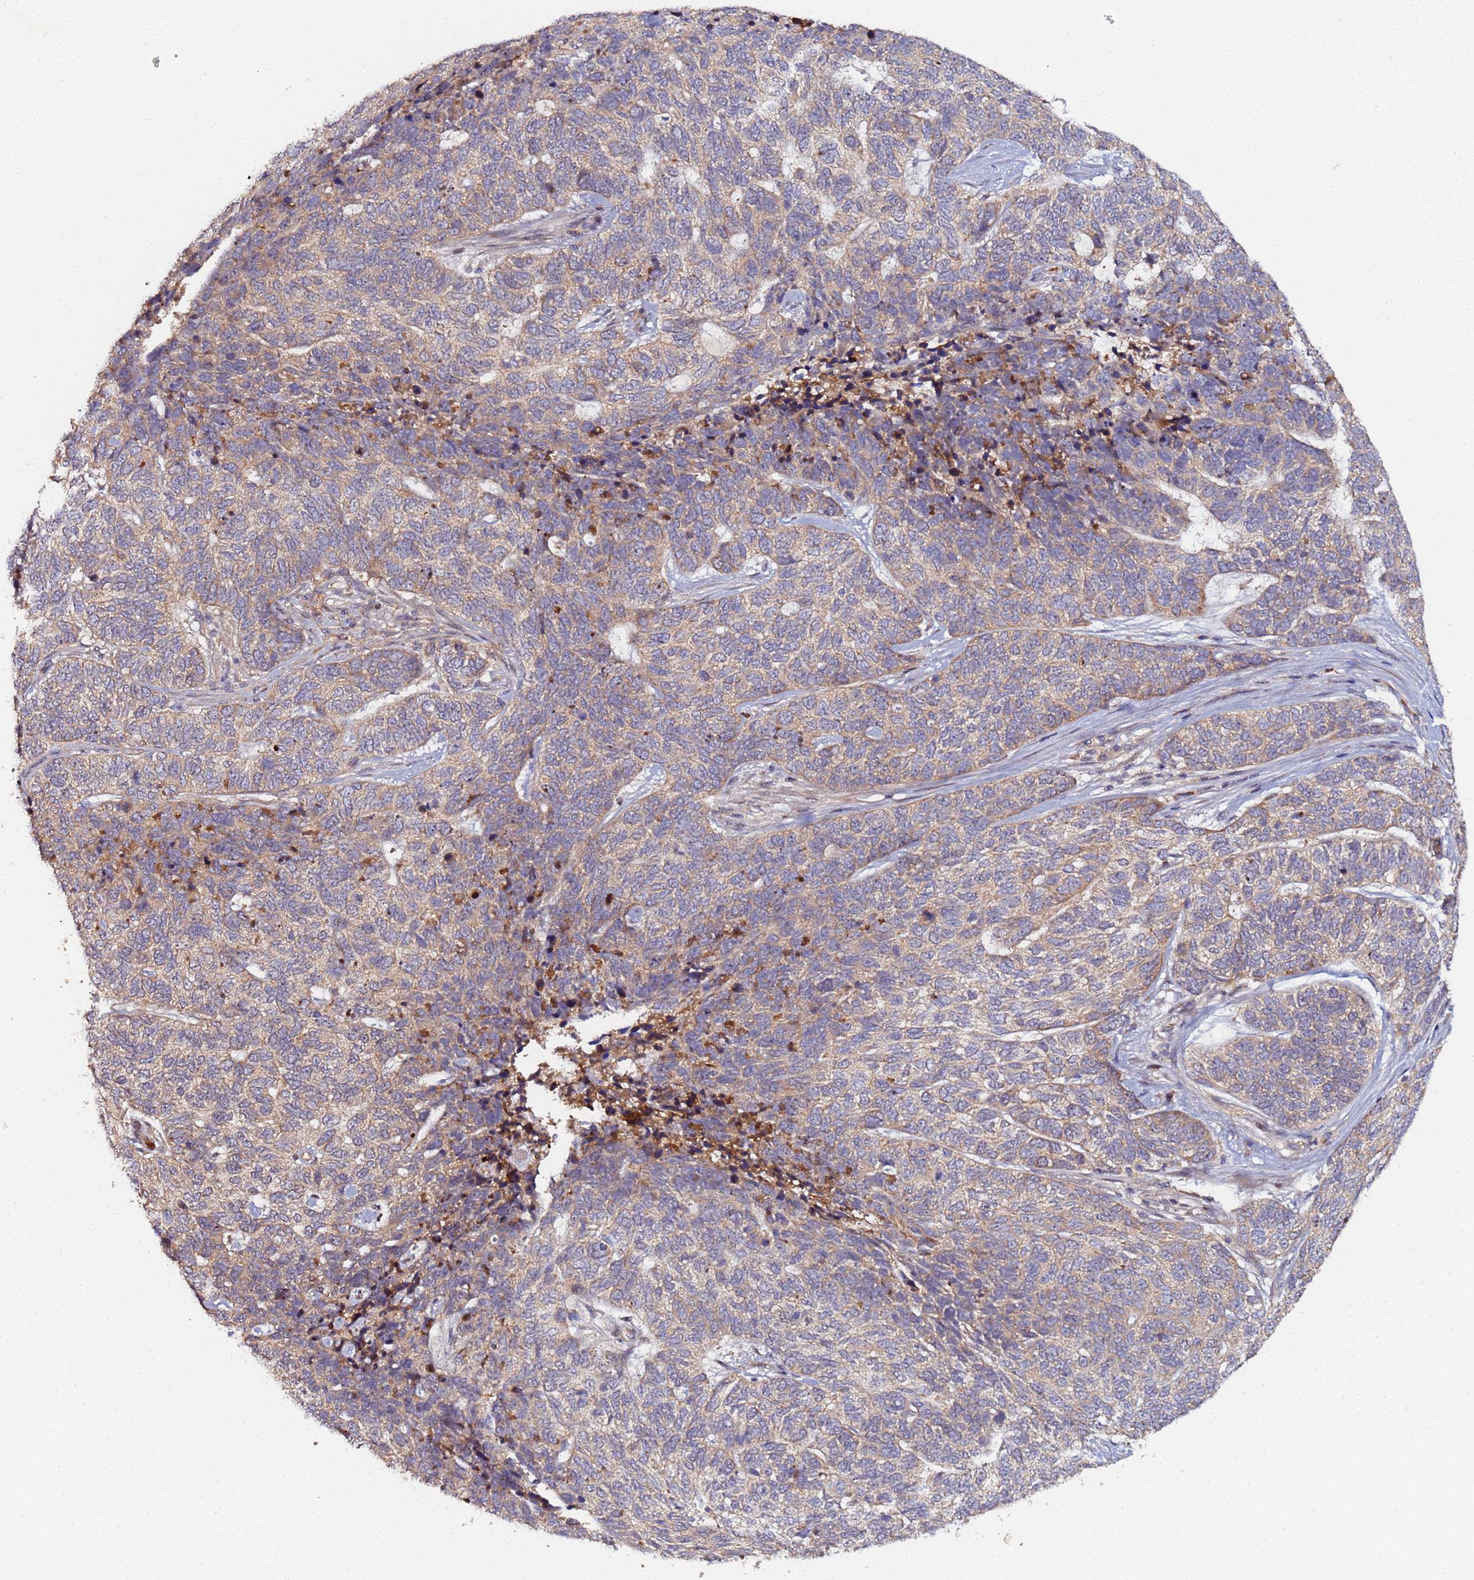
{"staining": {"intensity": "weak", "quantity": "25%-75%", "location": "cytoplasmic/membranous"}, "tissue": "skin cancer", "cell_type": "Tumor cells", "image_type": "cancer", "snomed": [{"axis": "morphology", "description": "Basal cell carcinoma"}, {"axis": "topography", "description": "Skin"}], "caption": "This is a micrograph of immunohistochemistry staining of skin cancer, which shows weak expression in the cytoplasmic/membranous of tumor cells.", "gene": "OSER1", "patient": {"sex": "female", "age": 65}}